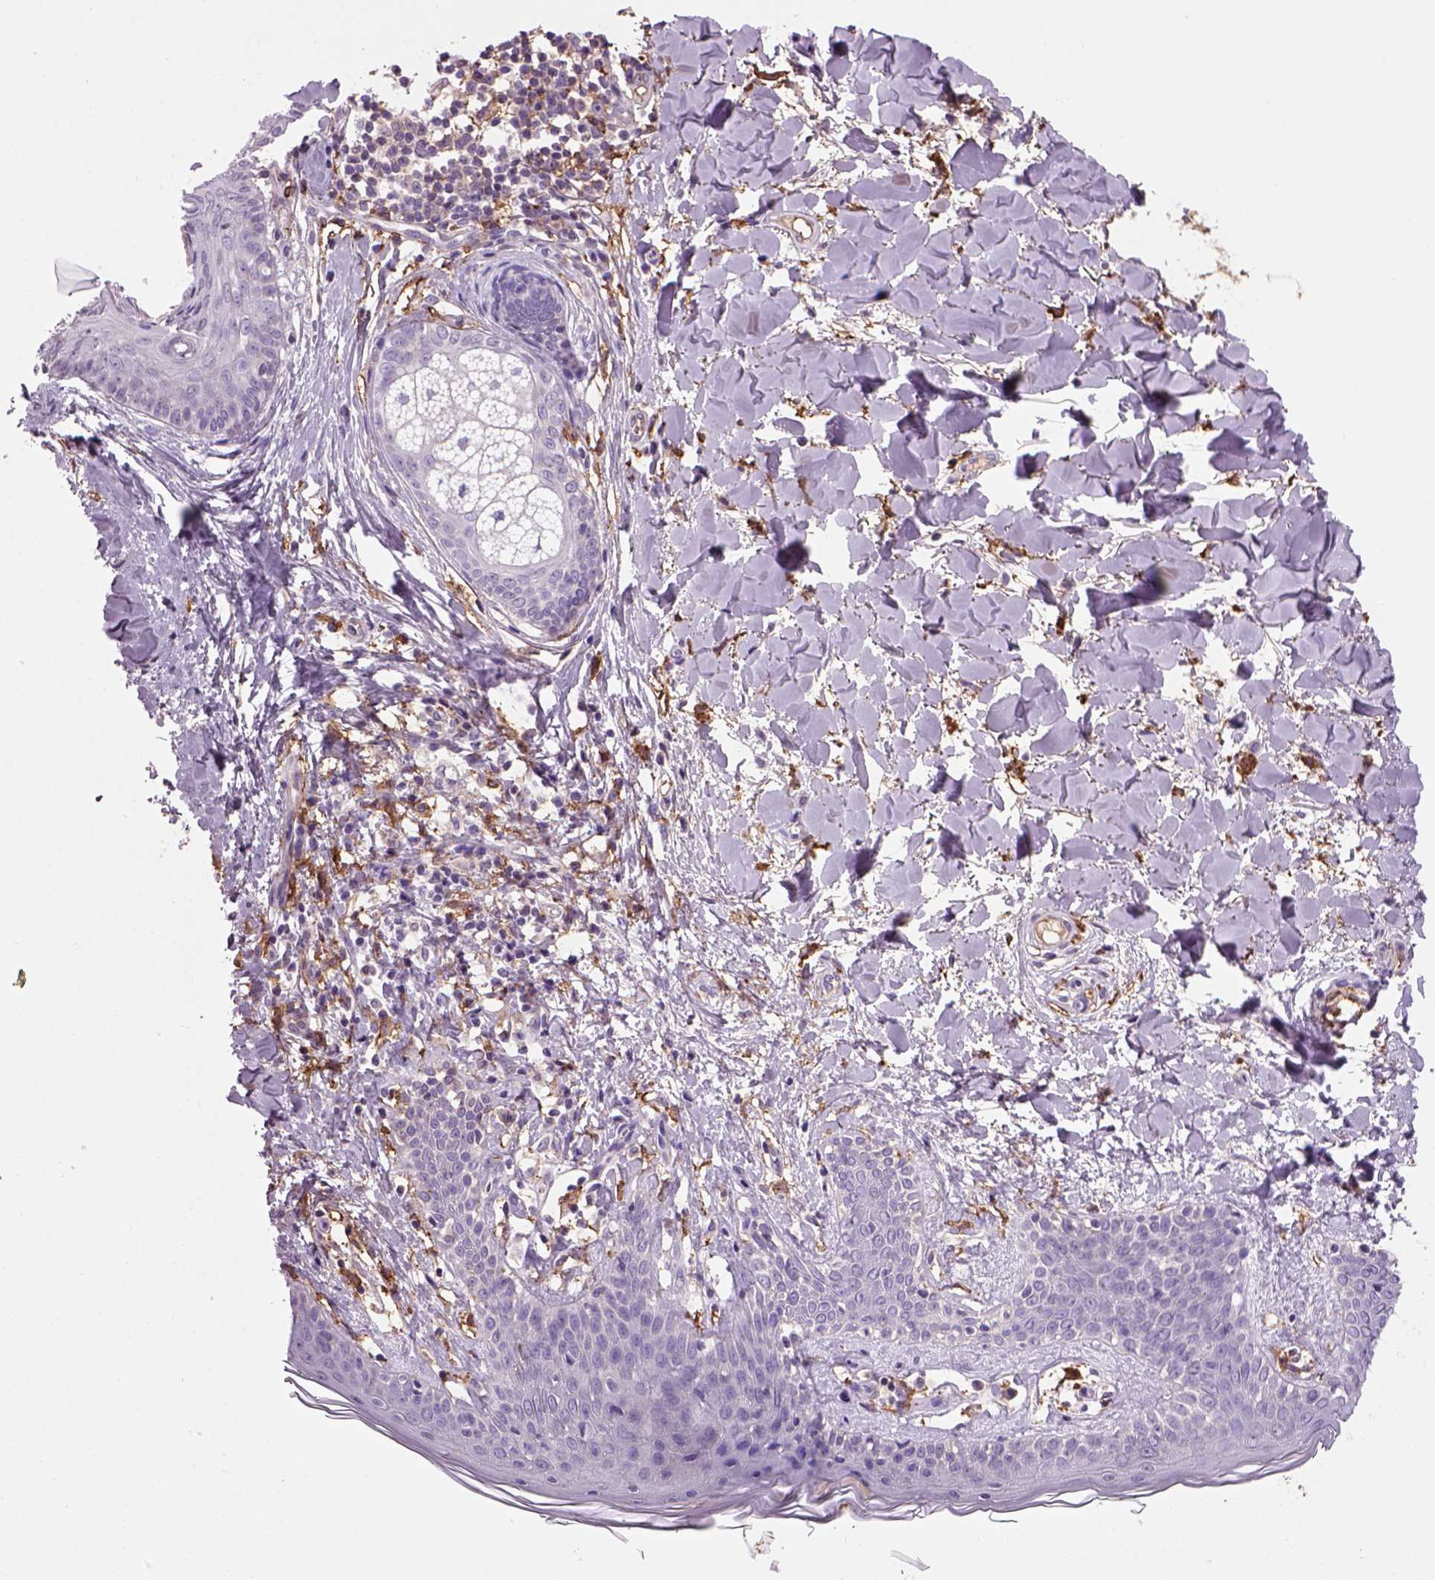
{"staining": {"intensity": "negative", "quantity": "none", "location": "none"}, "tissue": "skin", "cell_type": "Fibroblasts", "image_type": "normal", "snomed": [{"axis": "morphology", "description": "Normal tissue, NOS"}, {"axis": "topography", "description": "Skin"}], "caption": "Fibroblasts show no significant expression in normal skin. (Brightfield microscopy of DAB immunohistochemistry (IHC) at high magnification).", "gene": "CD14", "patient": {"sex": "female", "age": 34}}